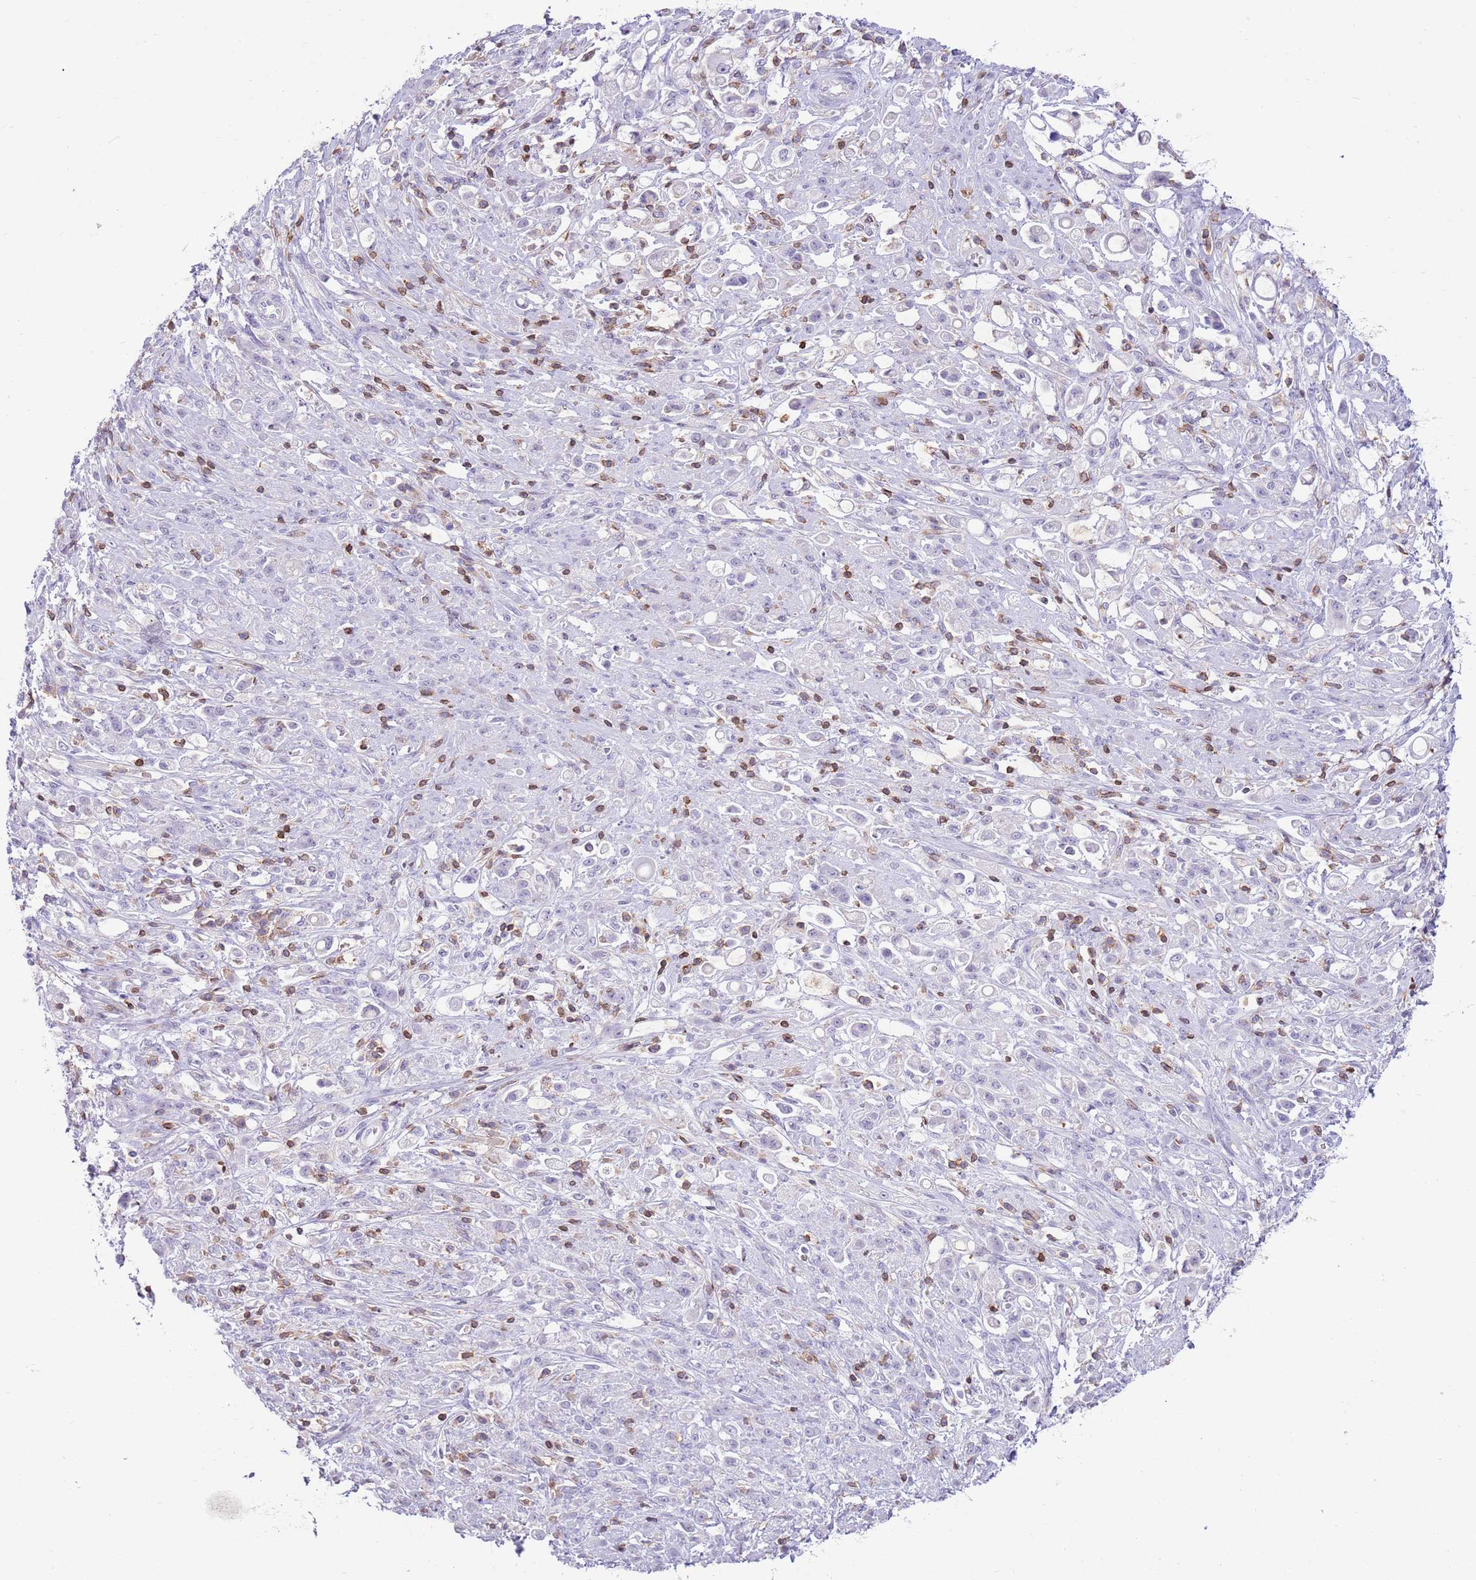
{"staining": {"intensity": "negative", "quantity": "none", "location": "none"}, "tissue": "stomach cancer", "cell_type": "Tumor cells", "image_type": "cancer", "snomed": [{"axis": "morphology", "description": "Adenocarcinoma, NOS"}, {"axis": "topography", "description": "Stomach"}], "caption": "This image is of stomach cancer stained with immunohistochemistry (IHC) to label a protein in brown with the nuclei are counter-stained blue. There is no expression in tumor cells.", "gene": "OR4Q3", "patient": {"sex": "female", "age": 60}}